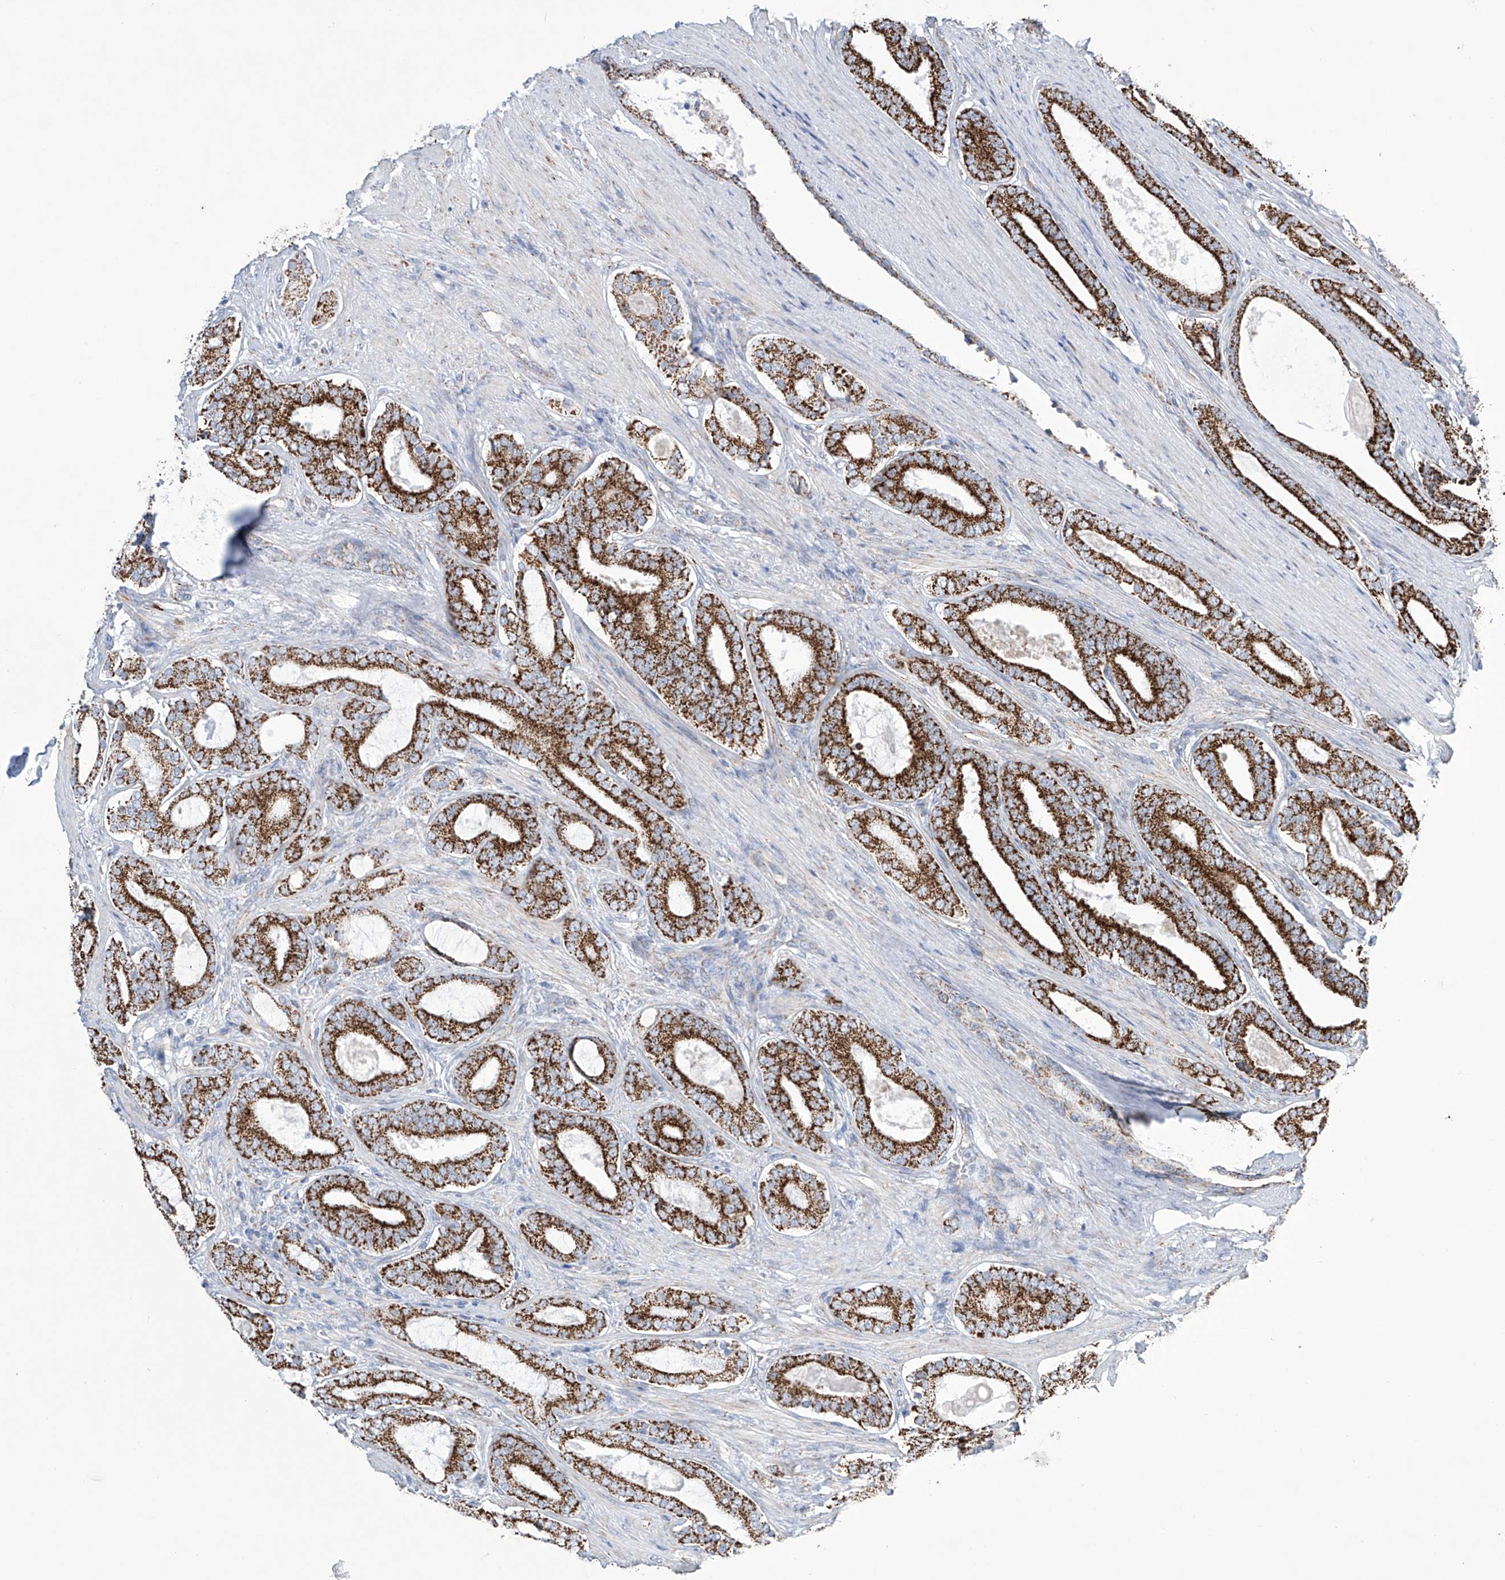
{"staining": {"intensity": "strong", "quantity": ">75%", "location": "cytoplasmic/membranous"}, "tissue": "prostate cancer", "cell_type": "Tumor cells", "image_type": "cancer", "snomed": [{"axis": "morphology", "description": "Adenocarcinoma, High grade"}, {"axis": "topography", "description": "Prostate"}], "caption": "Protein analysis of prostate cancer tissue displays strong cytoplasmic/membranous positivity in about >75% of tumor cells.", "gene": "ALDH6A1", "patient": {"sex": "male", "age": 60}}